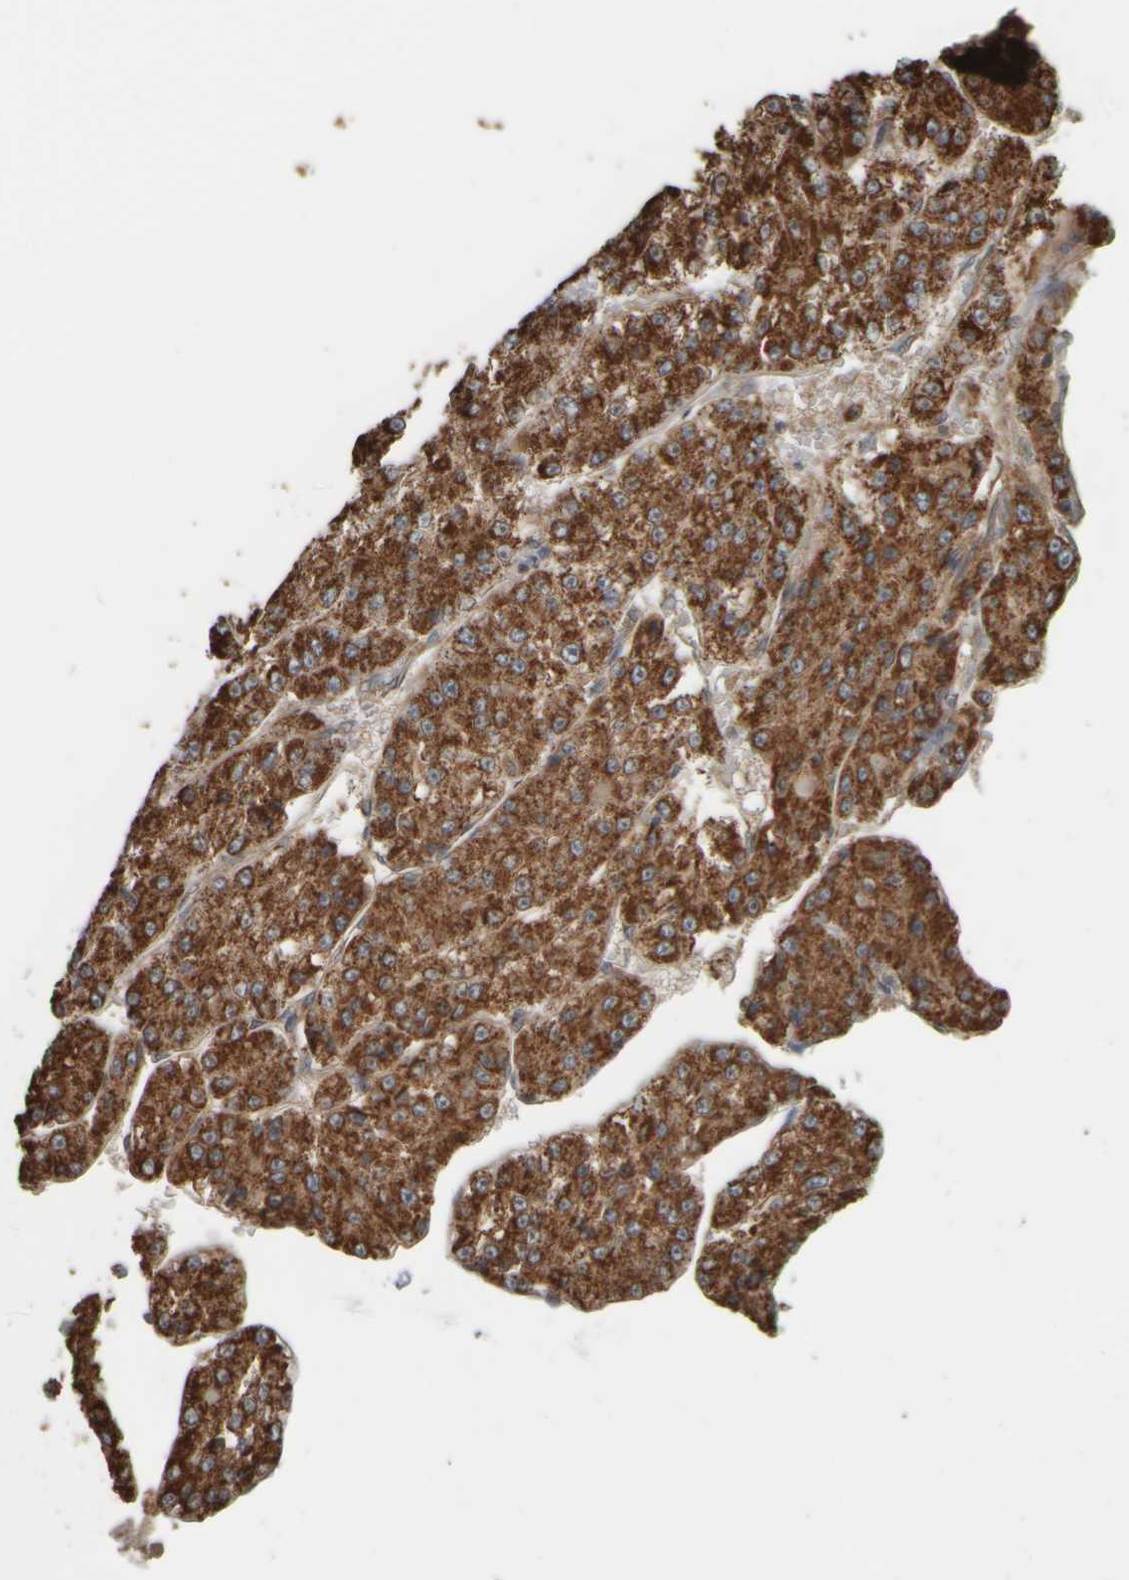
{"staining": {"intensity": "strong", "quantity": ">75%", "location": "cytoplasmic/membranous"}, "tissue": "liver cancer", "cell_type": "Tumor cells", "image_type": "cancer", "snomed": [{"axis": "morphology", "description": "Carcinoma, Hepatocellular, NOS"}, {"axis": "topography", "description": "Liver"}], "caption": "Protein expression analysis of liver cancer shows strong cytoplasmic/membranous positivity in approximately >75% of tumor cells.", "gene": "APBB2", "patient": {"sex": "female", "age": 73}}